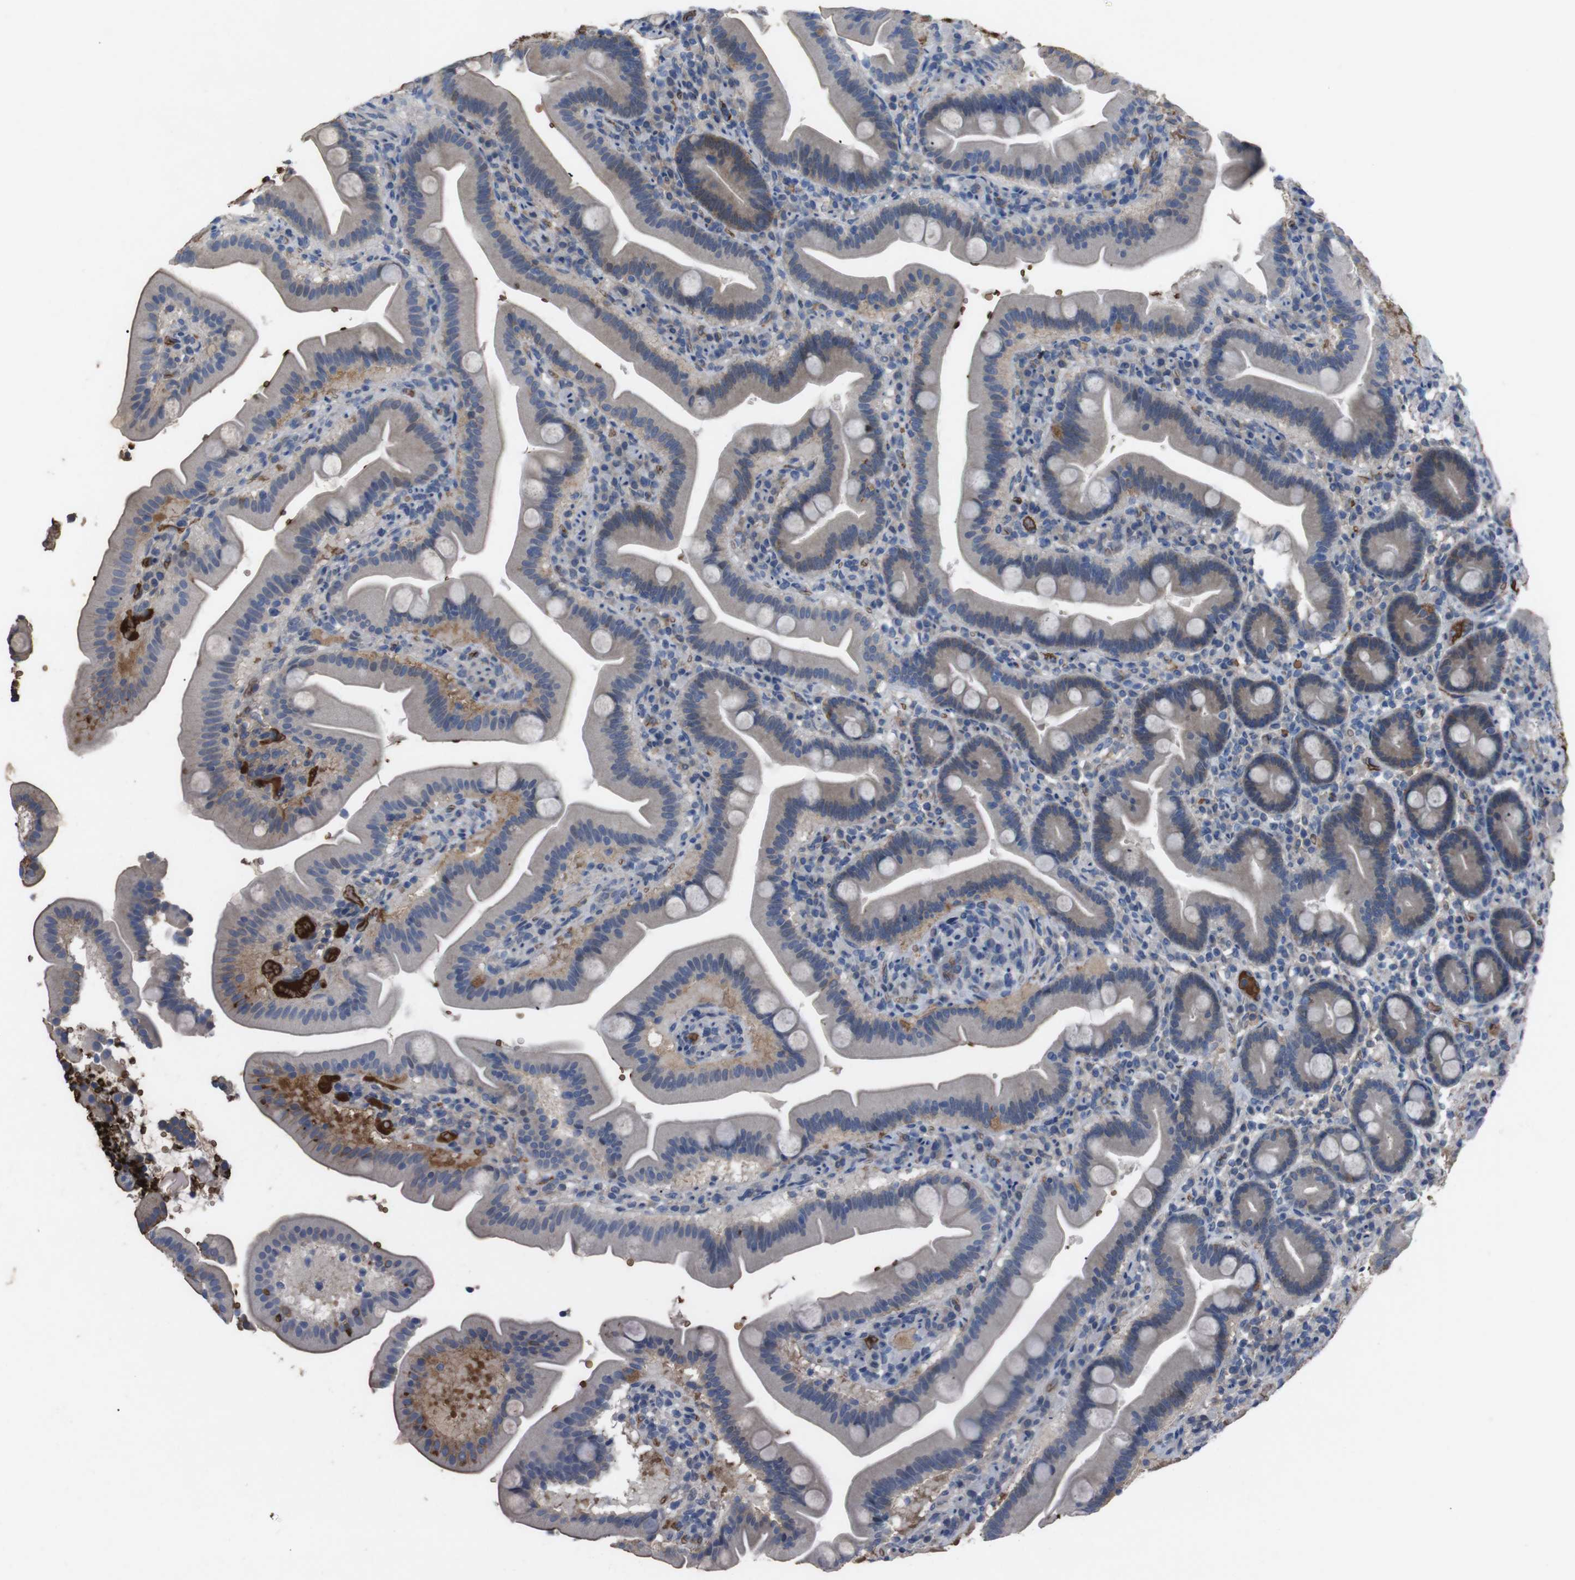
{"staining": {"intensity": "weak", "quantity": "<25%", "location": "cytoplasmic/membranous"}, "tissue": "duodenum", "cell_type": "Glandular cells", "image_type": "normal", "snomed": [{"axis": "morphology", "description": "Normal tissue, NOS"}, {"axis": "topography", "description": "Duodenum"}], "caption": "An immunohistochemistry (IHC) micrograph of normal duodenum is shown. There is no staining in glandular cells of duodenum.", "gene": "SPTB", "patient": {"sex": "male", "age": 54}}